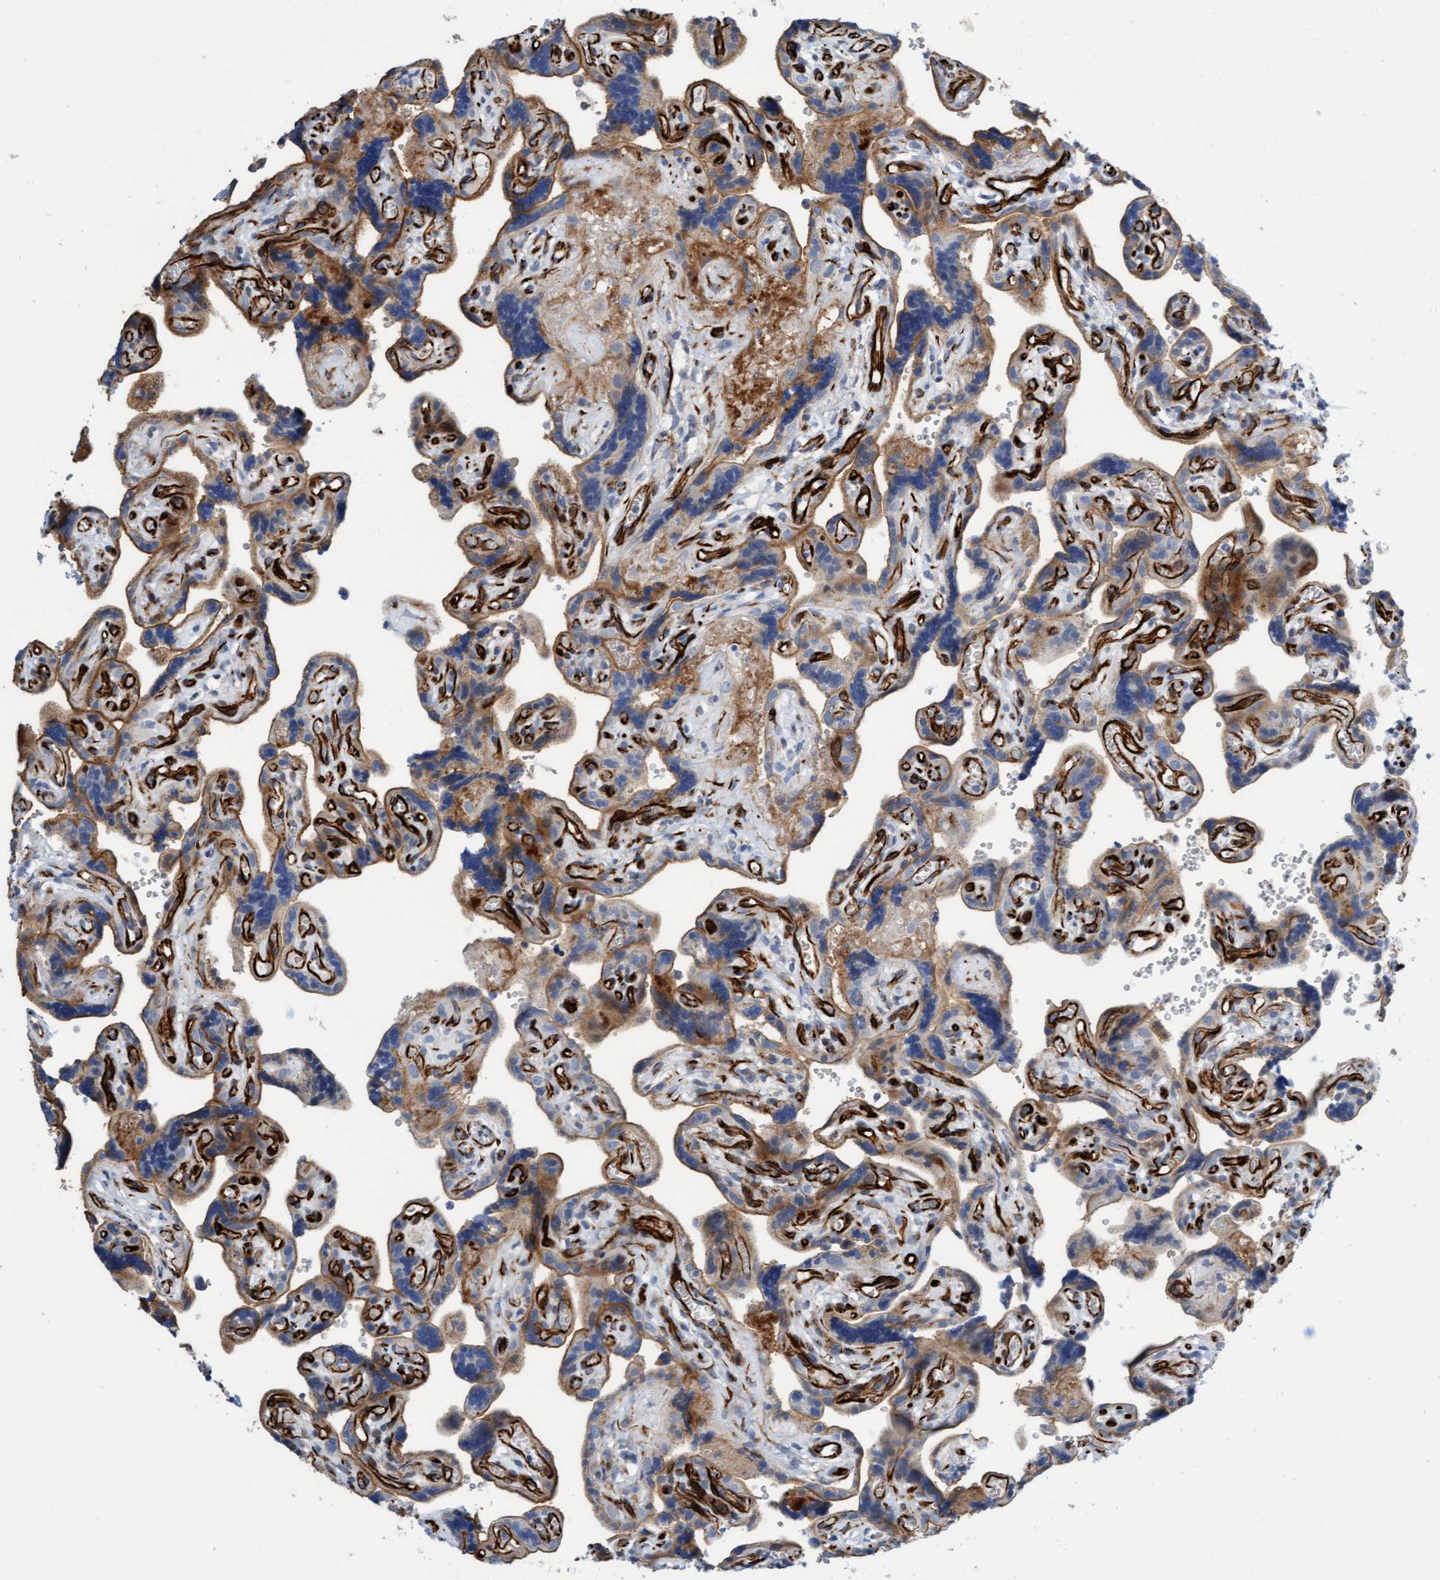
{"staining": {"intensity": "strong", "quantity": ">75%", "location": "cytoplasmic/membranous"}, "tissue": "placenta", "cell_type": "Decidual cells", "image_type": "normal", "snomed": [{"axis": "morphology", "description": "Normal tissue, NOS"}, {"axis": "topography", "description": "Placenta"}], "caption": "Strong cytoplasmic/membranous staining is seen in about >75% of decidual cells in unremarkable placenta.", "gene": "POLG2", "patient": {"sex": "female", "age": 30}}